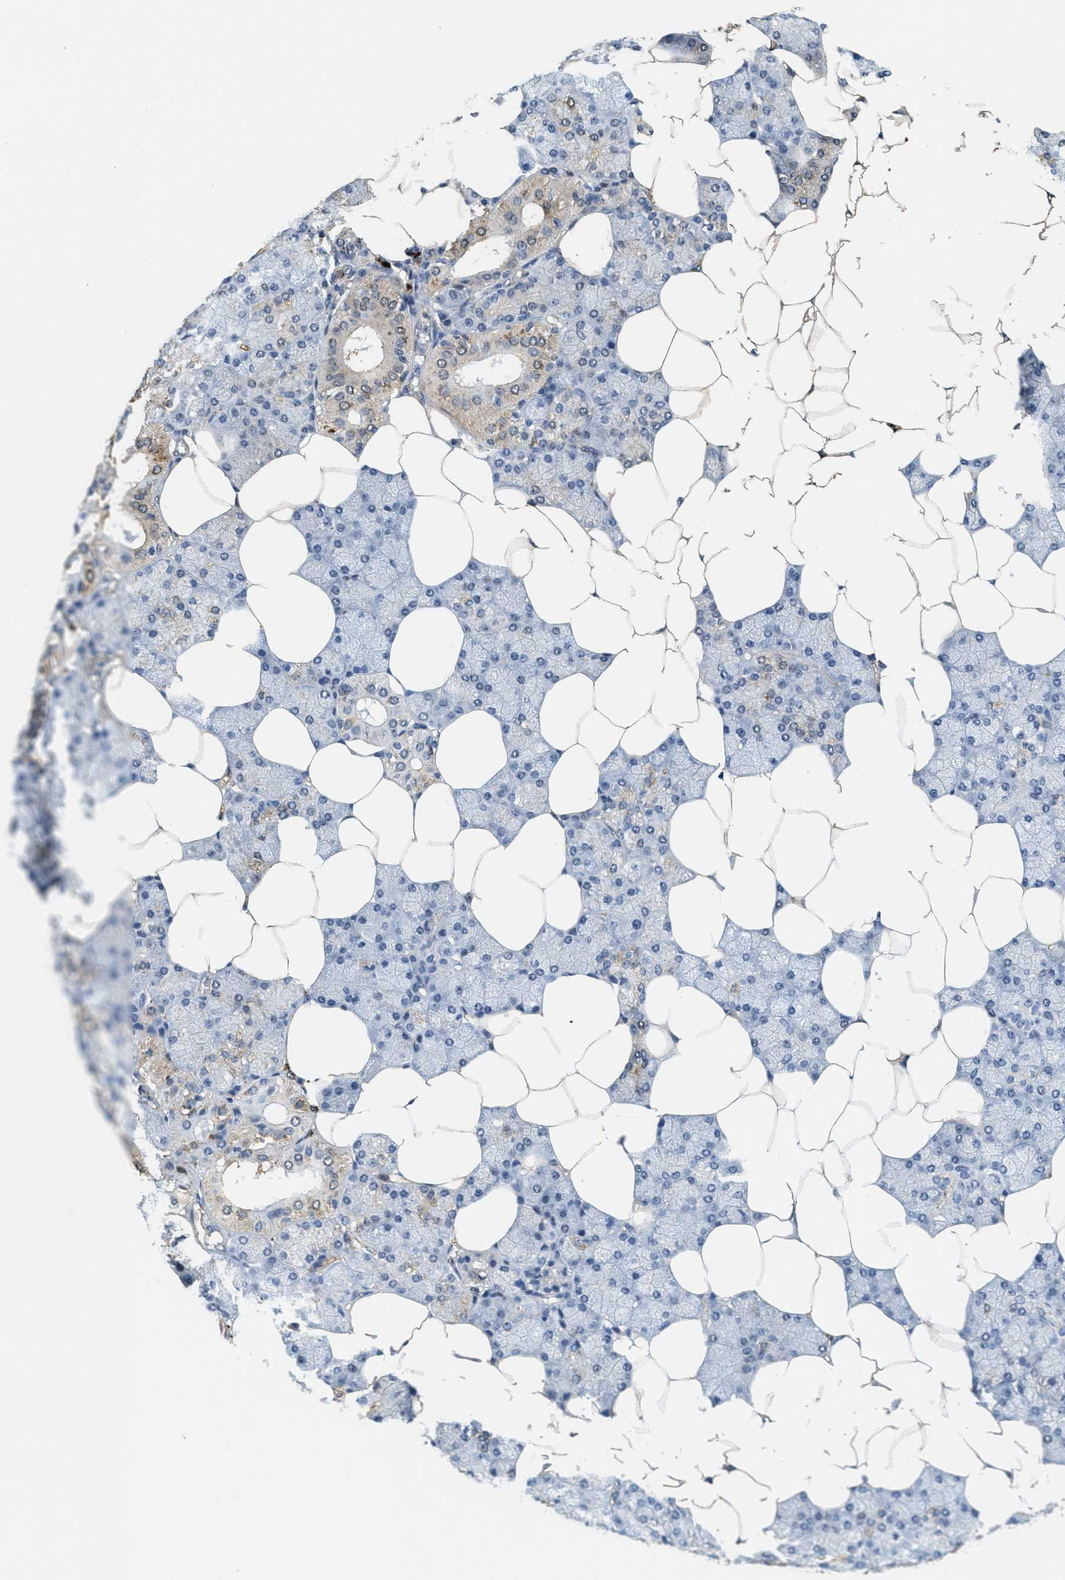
{"staining": {"intensity": "weak", "quantity": "<25%", "location": "cytoplasmic/membranous"}, "tissue": "salivary gland", "cell_type": "Glandular cells", "image_type": "normal", "snomed": [{"axis": "morphology", "description": "Normal tissue, NOS"}, {"axis": "topography", "description": "Salivary gland"}], "caption": "This histopathology image is of benign salivary gland stained with immunohistochemistry (IHC) to label a protein in brown with the nuclei are counter-stained blue. There is no positivity in glandular cells. (Brightfield microscopy of DAB immunohistochemistry at high magnification).", "gene": "BMPR2", "patient": {"sex": "male", "age": 62}}